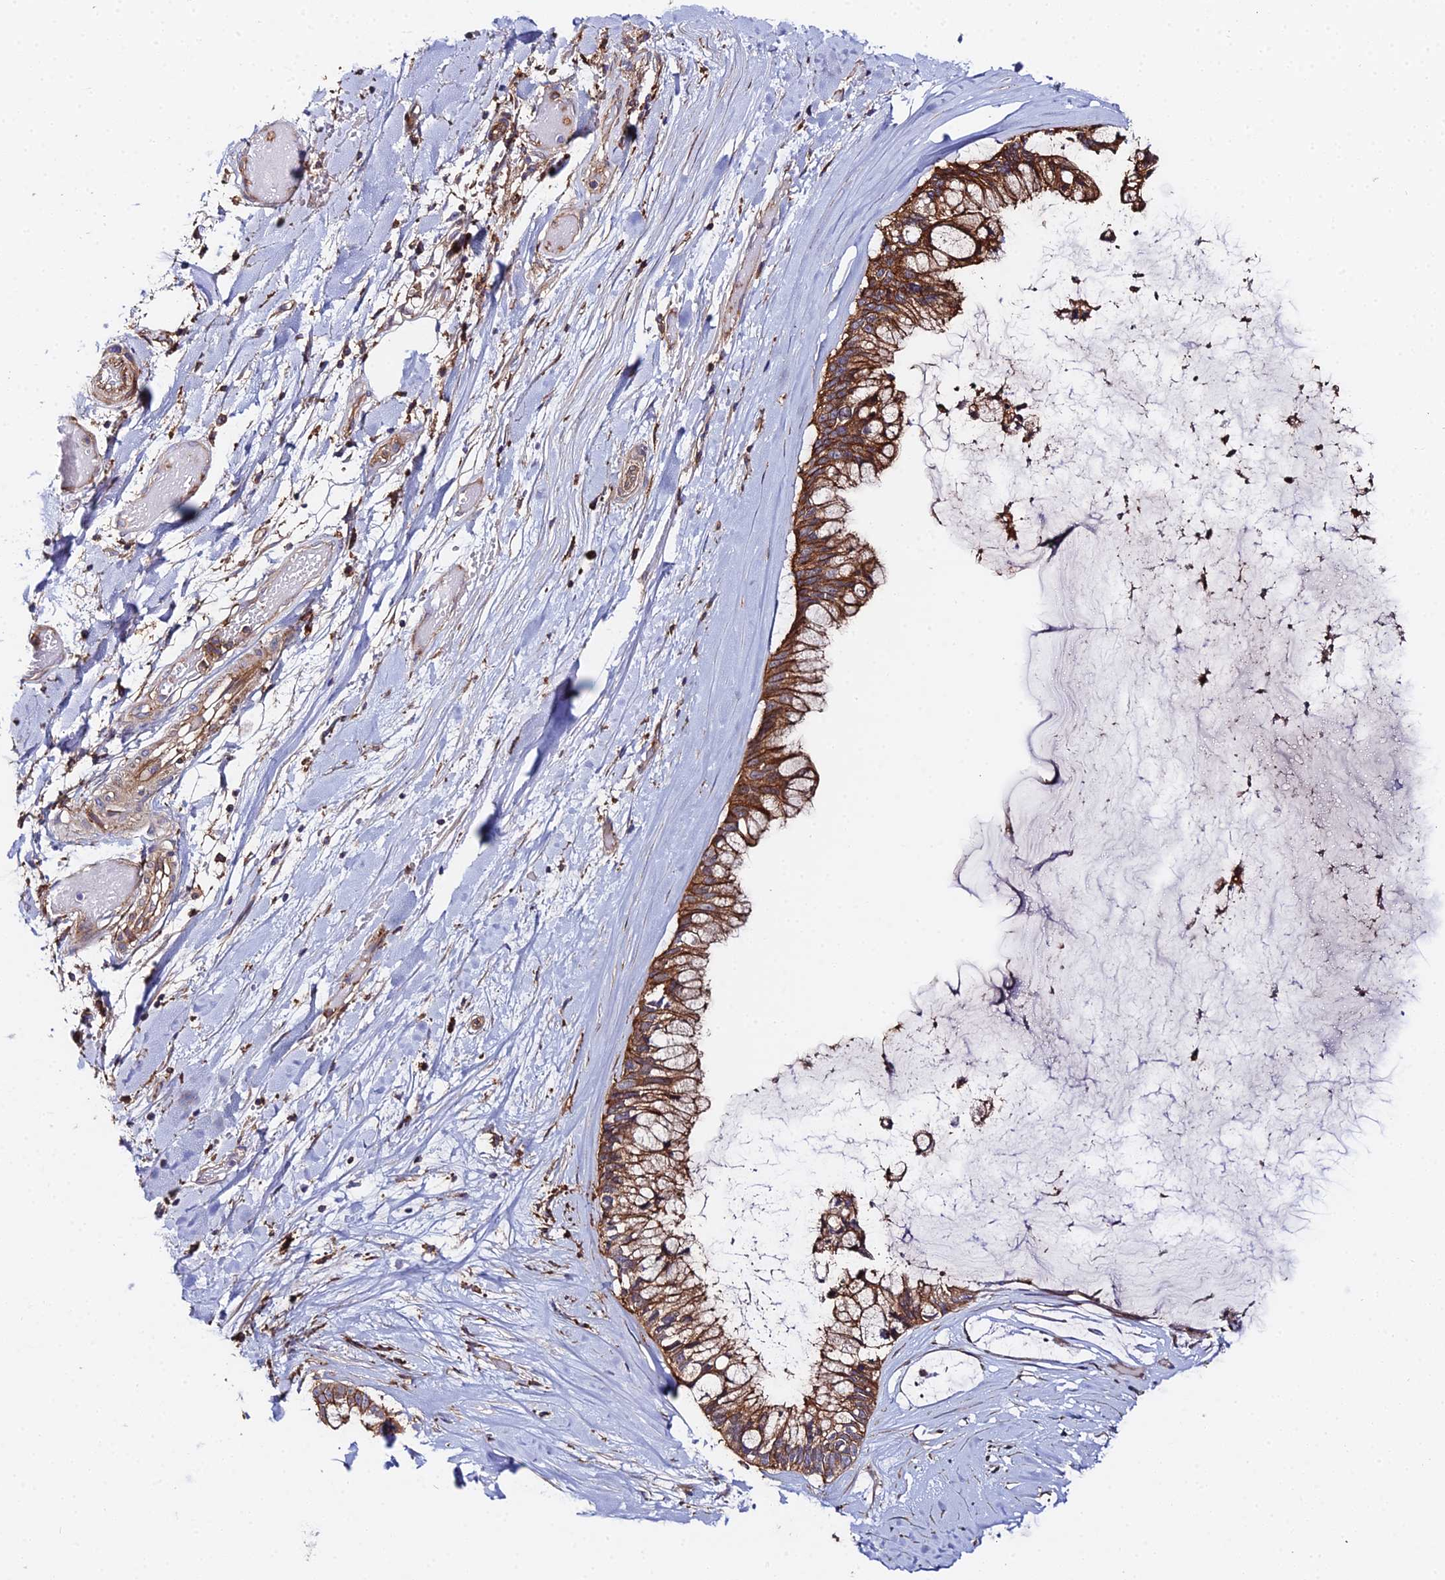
{"staining": {"intensity": "strong", "quantity": ">75%", "location": "cytoplasmic/membranous"}, "tissue": "ovarian cancer", "cell_type": "Tumor cells", "image_type": "cancer", "snomed": [{"axis": "morphology", "description": "Cystadenocarcinoma, mucinous, NOS"}, {"axis": "topography", "description": "Ovary"}], "caption": "Protein positivity by immunohistochemistry displays strong cytoplasmic/membranous positivity in about >75% of tumor cells in ovarian cancer (mucinous cystadenocarcinoma).", "gene": "GNG5B", "patient": {"sex": "female", "age": 39}}